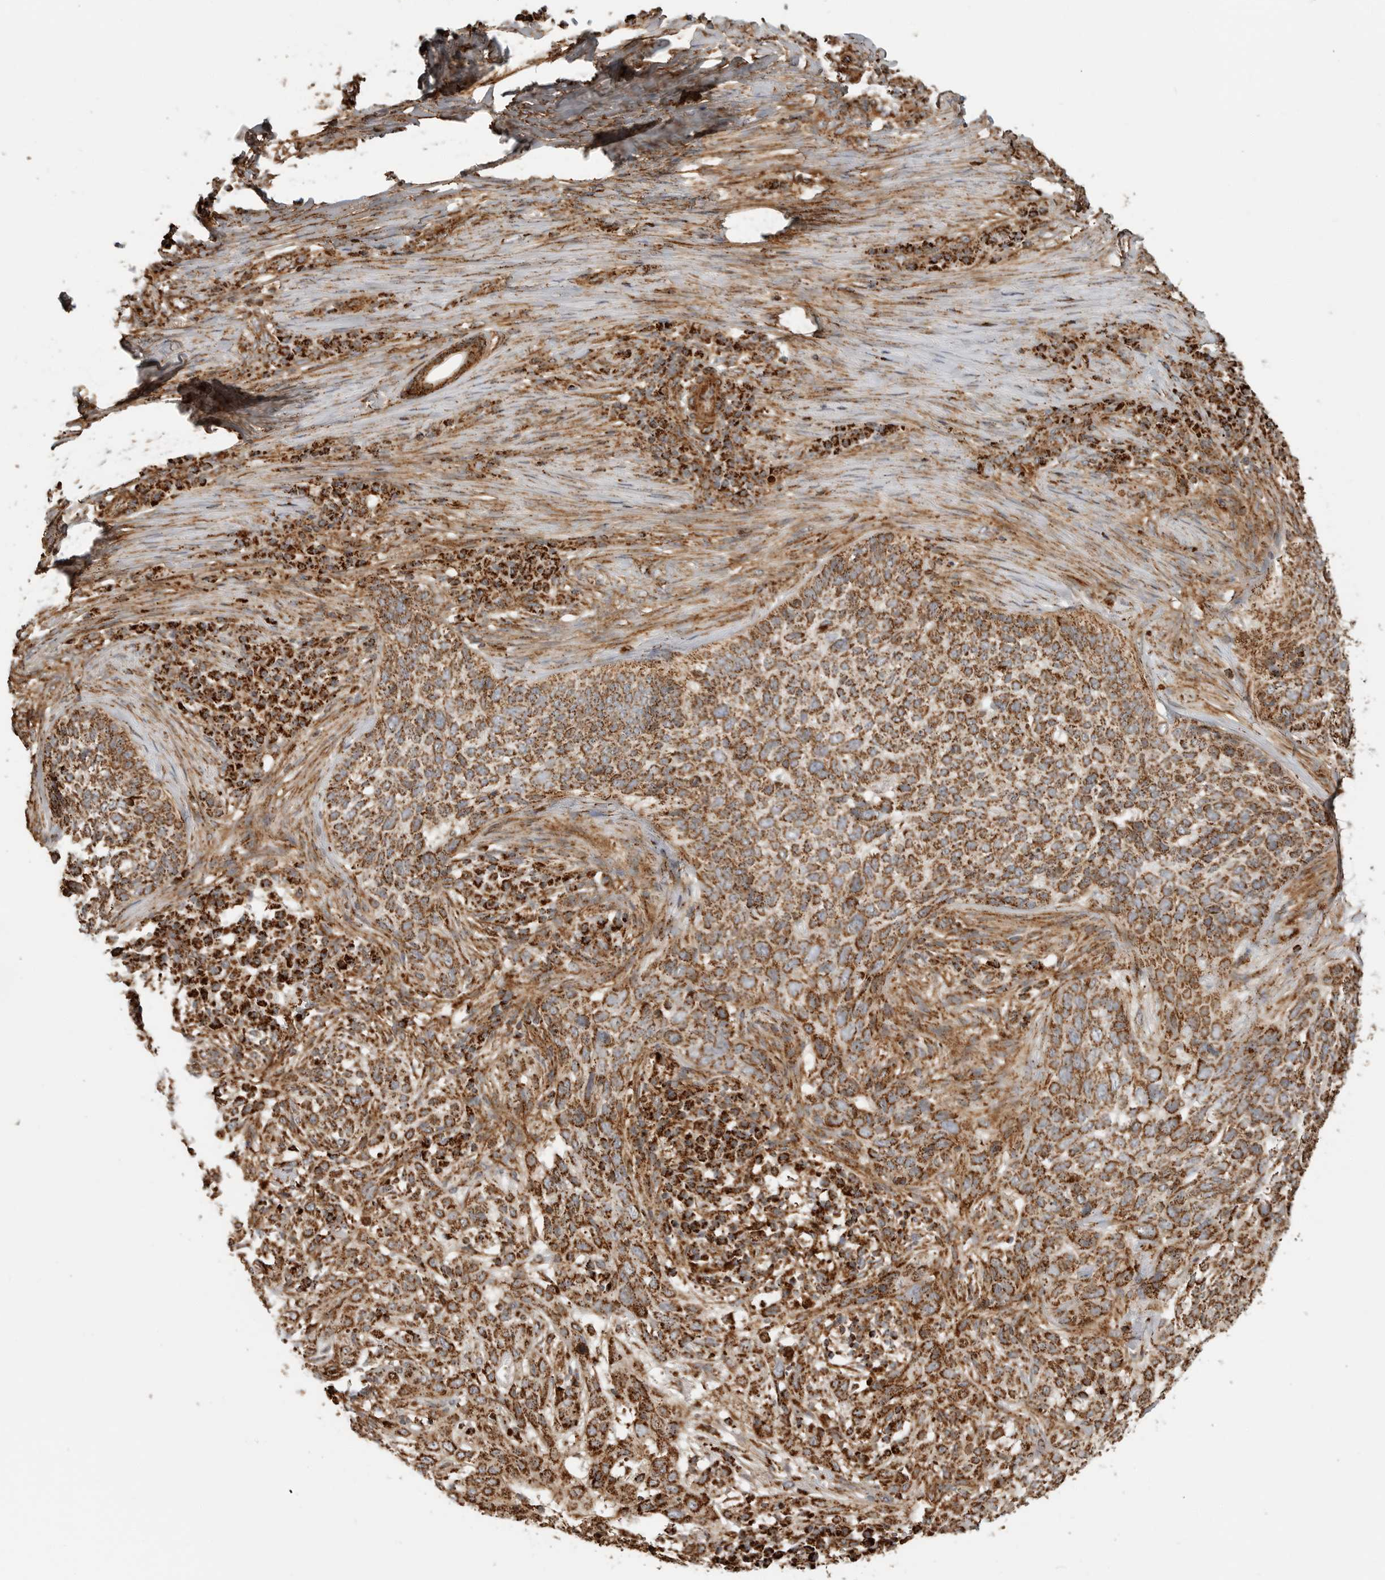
{"staining": {"intensity": "strong", "quantity": ">75%", "location": "cytoplasmic/membranous"}, "tissue": "skin cancer", "cell_type": "Tumor cells", "image_type": "cancer", "snomed": [{"axis": "morphology", "description": "Basal cell carcinoma"}, {"axis": "topography", "description": "Skin"}], "caption": "Protein staining by immunohistochemistry (IHC) reveals strong cytoplasmic/membranous staining in about >75% of tumor cells in basal cell carcinoma (skin). (DAB = brown stain, brightfield microscopy at high magnification).", "gene": "BMP2K", "patient": {"sex": "female", "age": 64}}